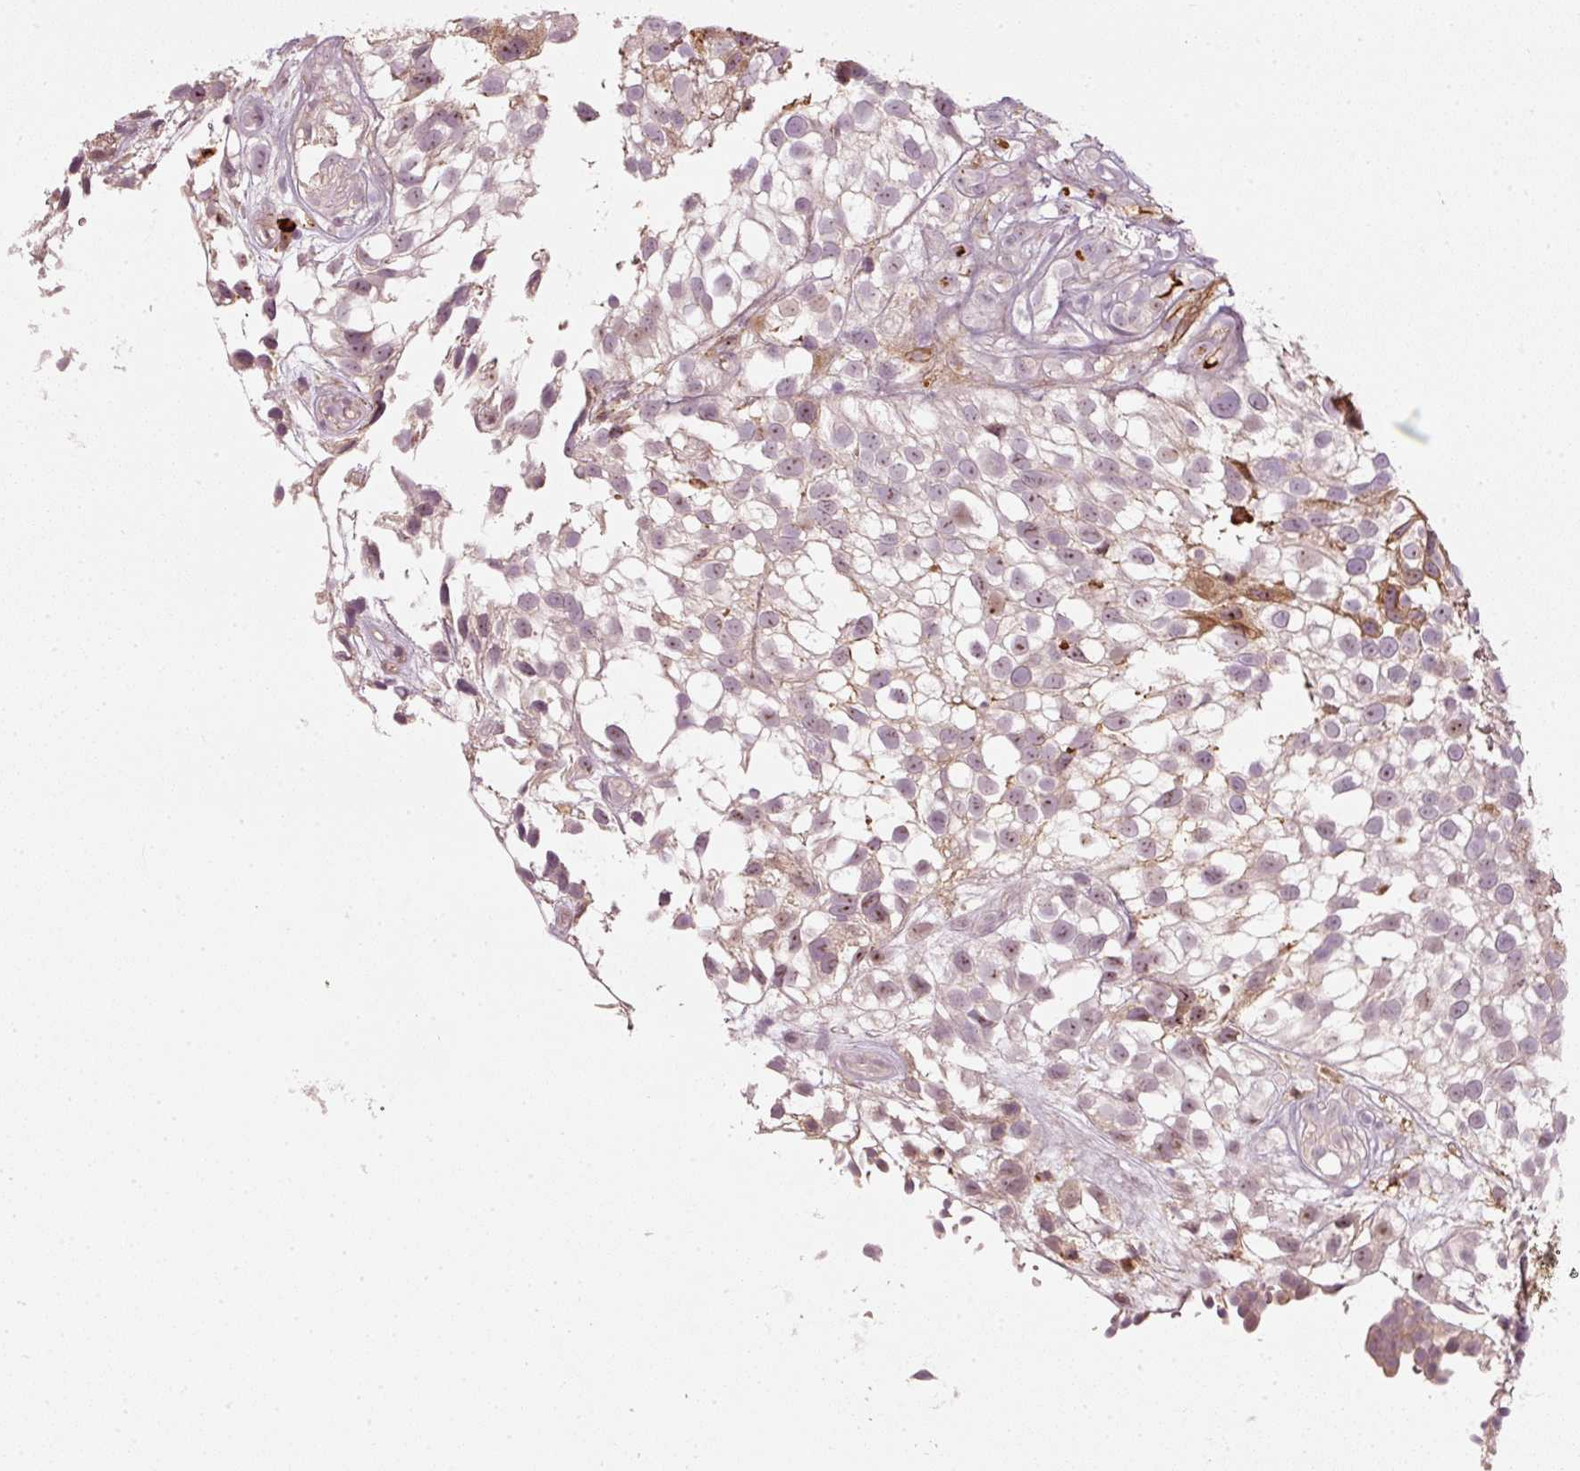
{"staining": {"intensity": "weak", "quantity": "25%-75%", "location": "cytoplasmic/membranous,nuclear"}, "tissue": "urothelial cancer", "cell_type": "Tumor cells", "image_type": "cancer", "snomed": [{"axis": "morphology", "description": "Urothelial carcinoma, High grade"}, {"axis": "topography", "description": "Urinary bladder"}], "caption": "IHC histopathology image of human urothelial carcinoma (high-grade) stained for a protein (brown), which exhibits low levels of weak cytoplasmic/membranous and nuclear staining in about 25%-75% of tumor cells.", "gene": "VCAM1", "patient": {"sex": "male", "age": 56}}